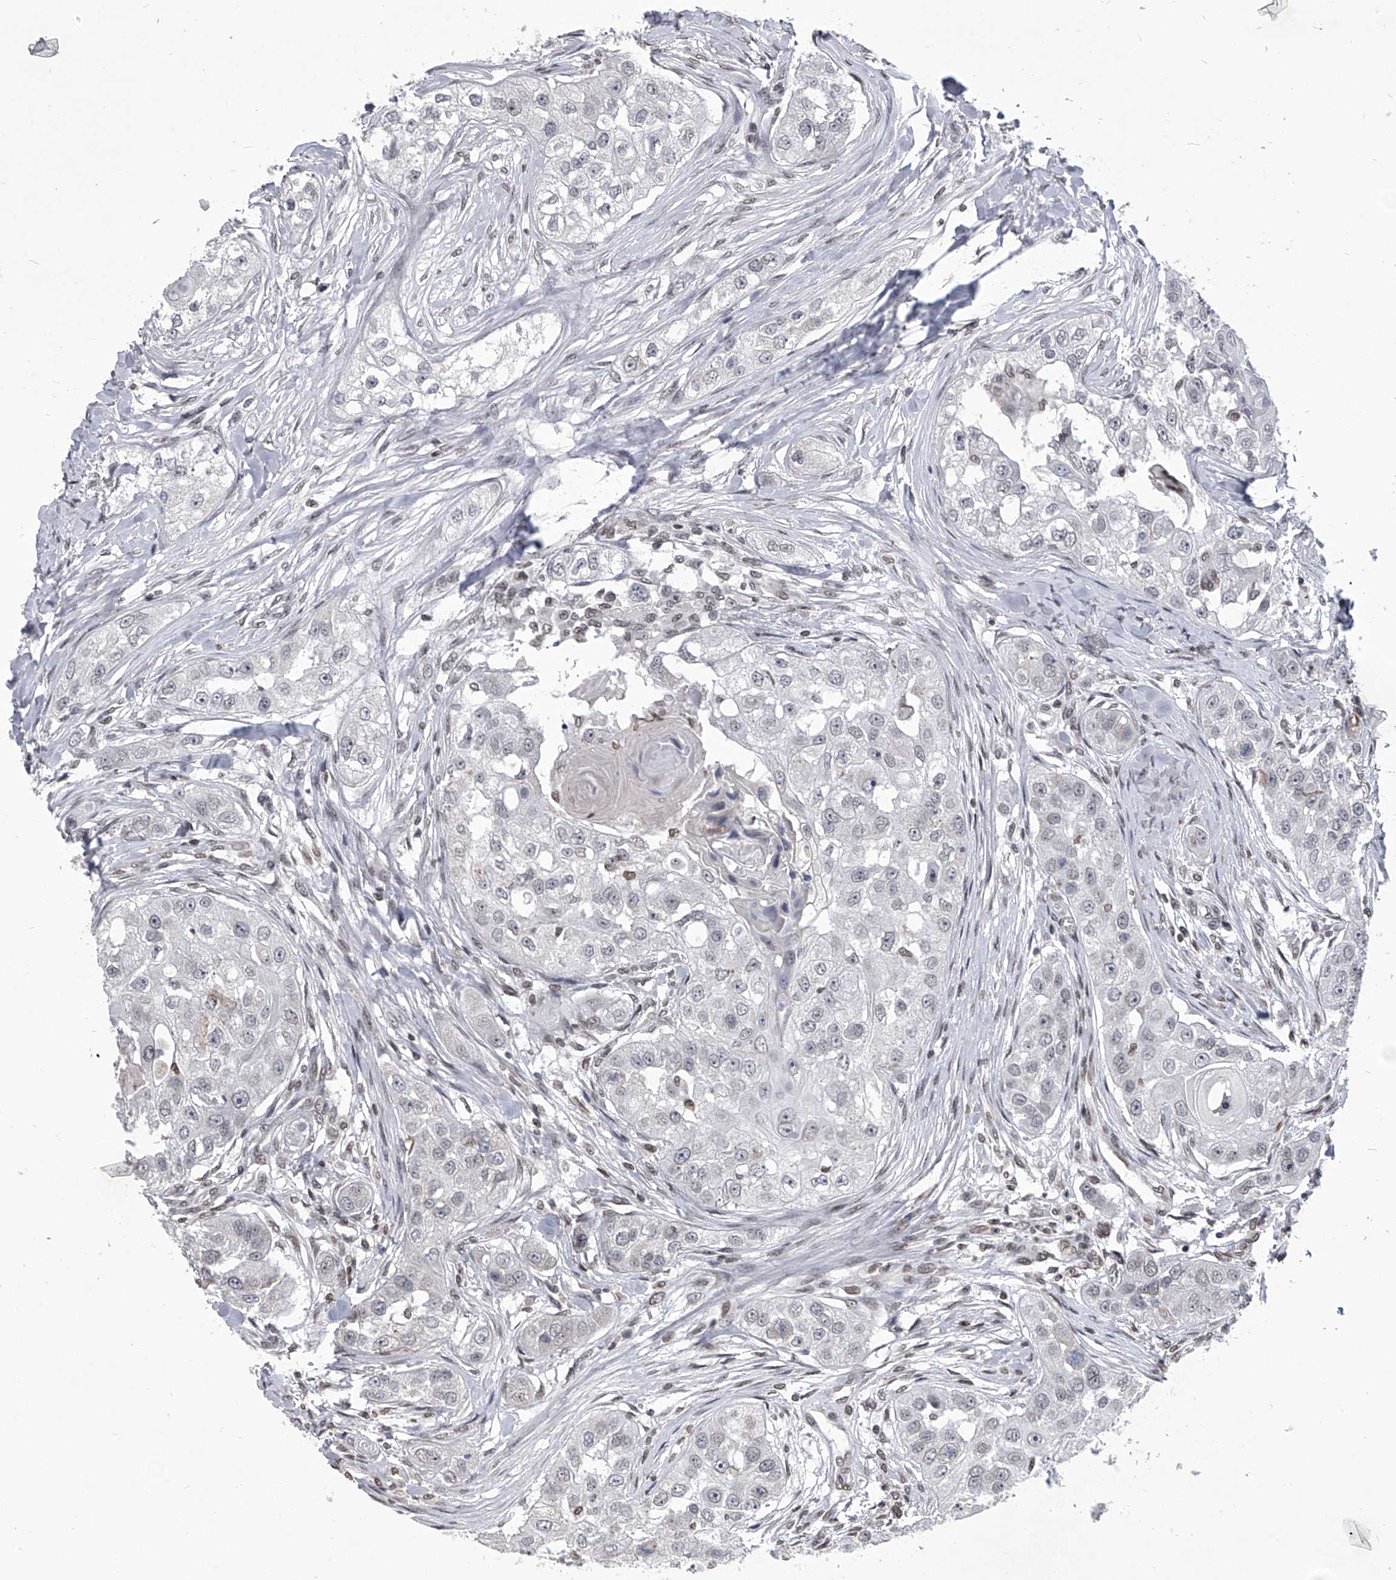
{"staining": {"intensity": "negative", "quantity": "none", "location": "none"}, "tissue": "head and neck cancer", "cell_type": "Tumor cells", "image_type": "cancer", "snomed": [{"axis": "morphology", "description": "Normal tissue, NOS"}, {"axis": "morphology", "description": "Squamous cell carcinoma, NOS"}, {"axis": "topography", "description": "Skeletal muscle"}, {"axis": "topography", "description": "Head-Neck"}], "caption": "Immunohistochemical staining of human head and neck squamous cell carcinoma exhibits no significant staining in tumor cells.", "gene": "PPIL4", "patient": {"sex": "male", "age": 51}}